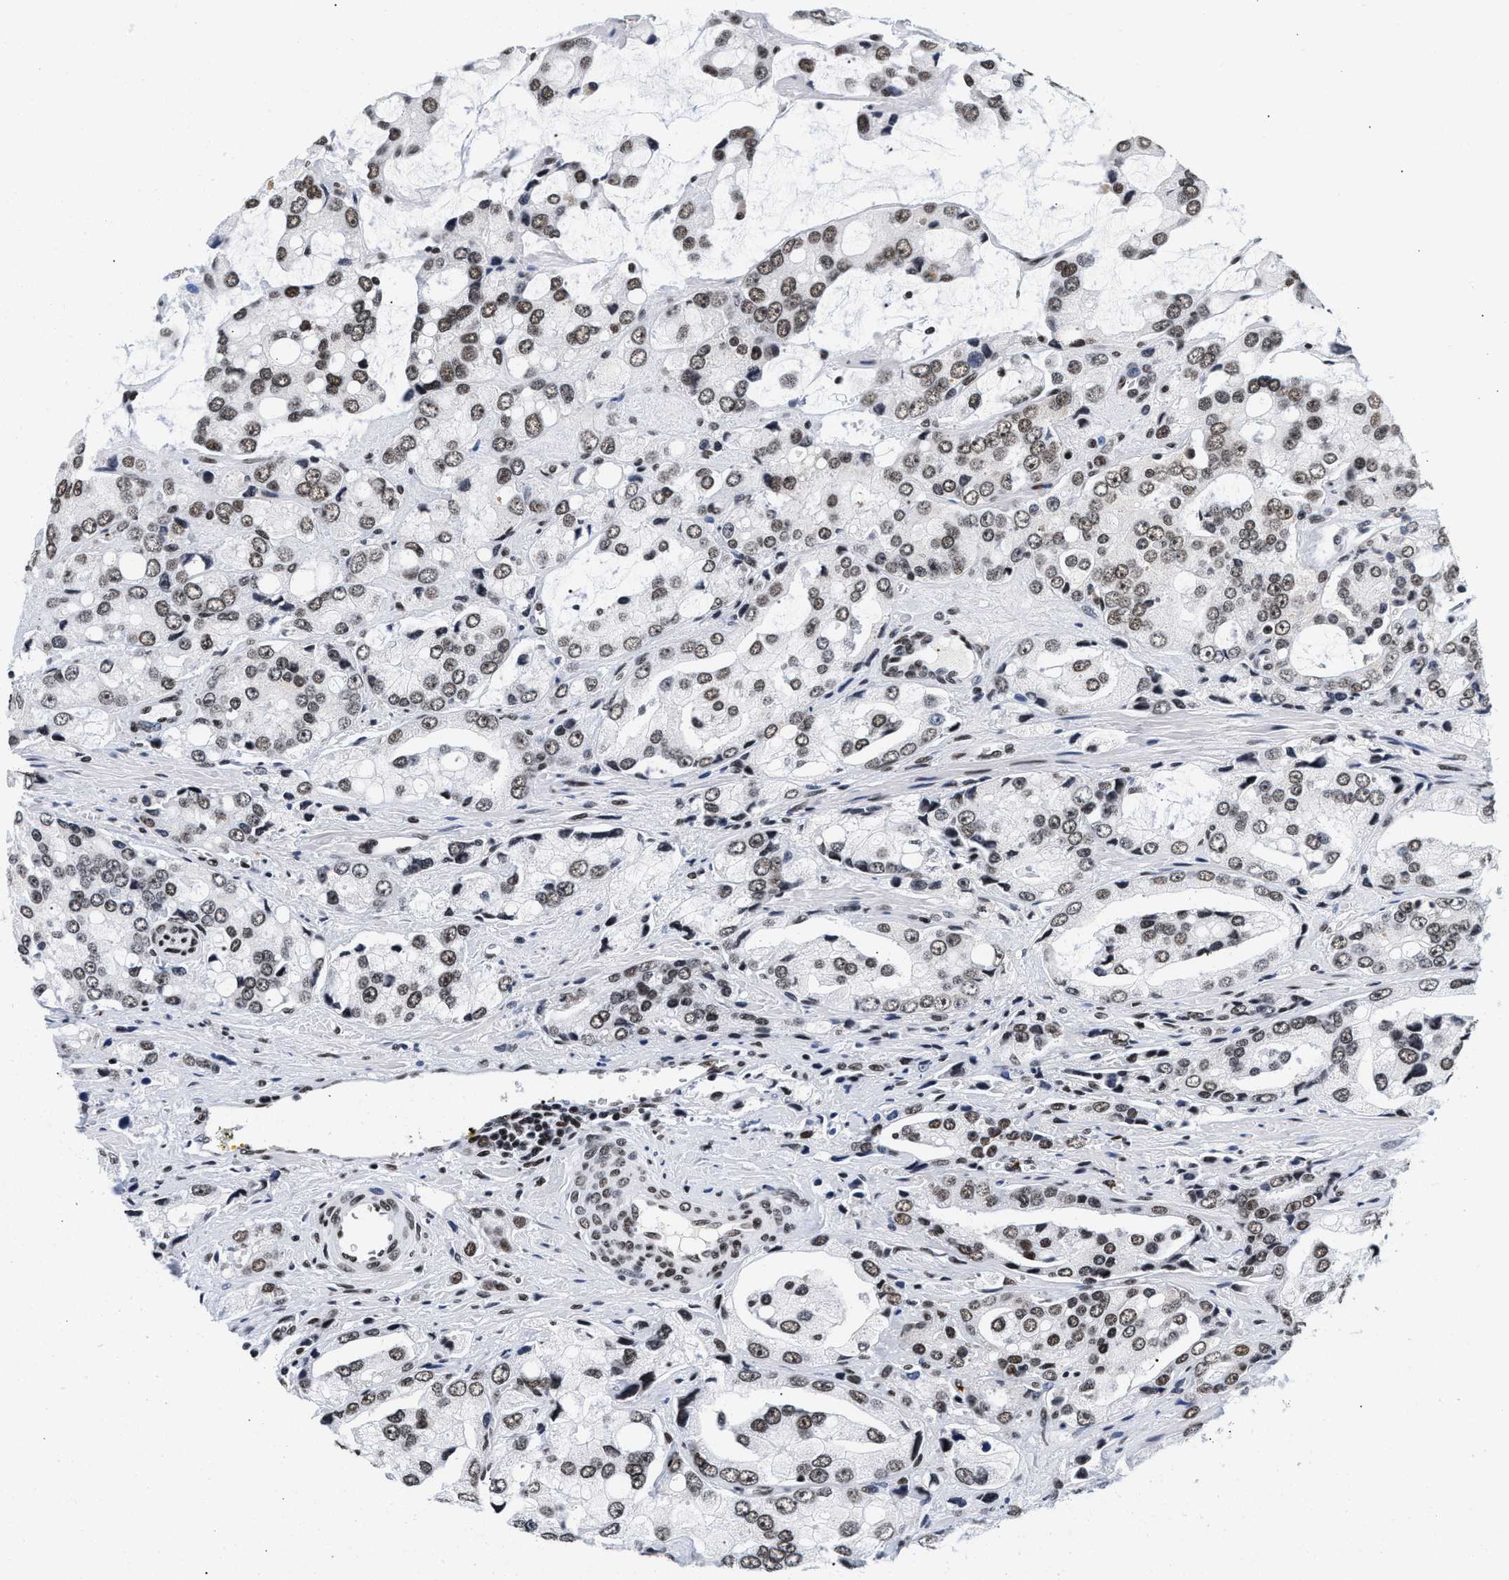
{"staining": {"intensity": "weak", "quantity": ">75%", "location": "nuclear"}, "tissue": "prostate cancer", "cell_type": "Tumor cells", "image_type": "cancer", "snomed": [{"axis": "morphology", "description": "Adenocarcinoma, High grade"}, {"axis": "topography", "description": "Prostate"}], "caption": "The histopathology image exhibits staining of prostate cancer, revealing weak nuclear protein expression (brown color) within tumor cells.", "gene": "RAD21", "patient": {"sex": "male", "age": 67}}